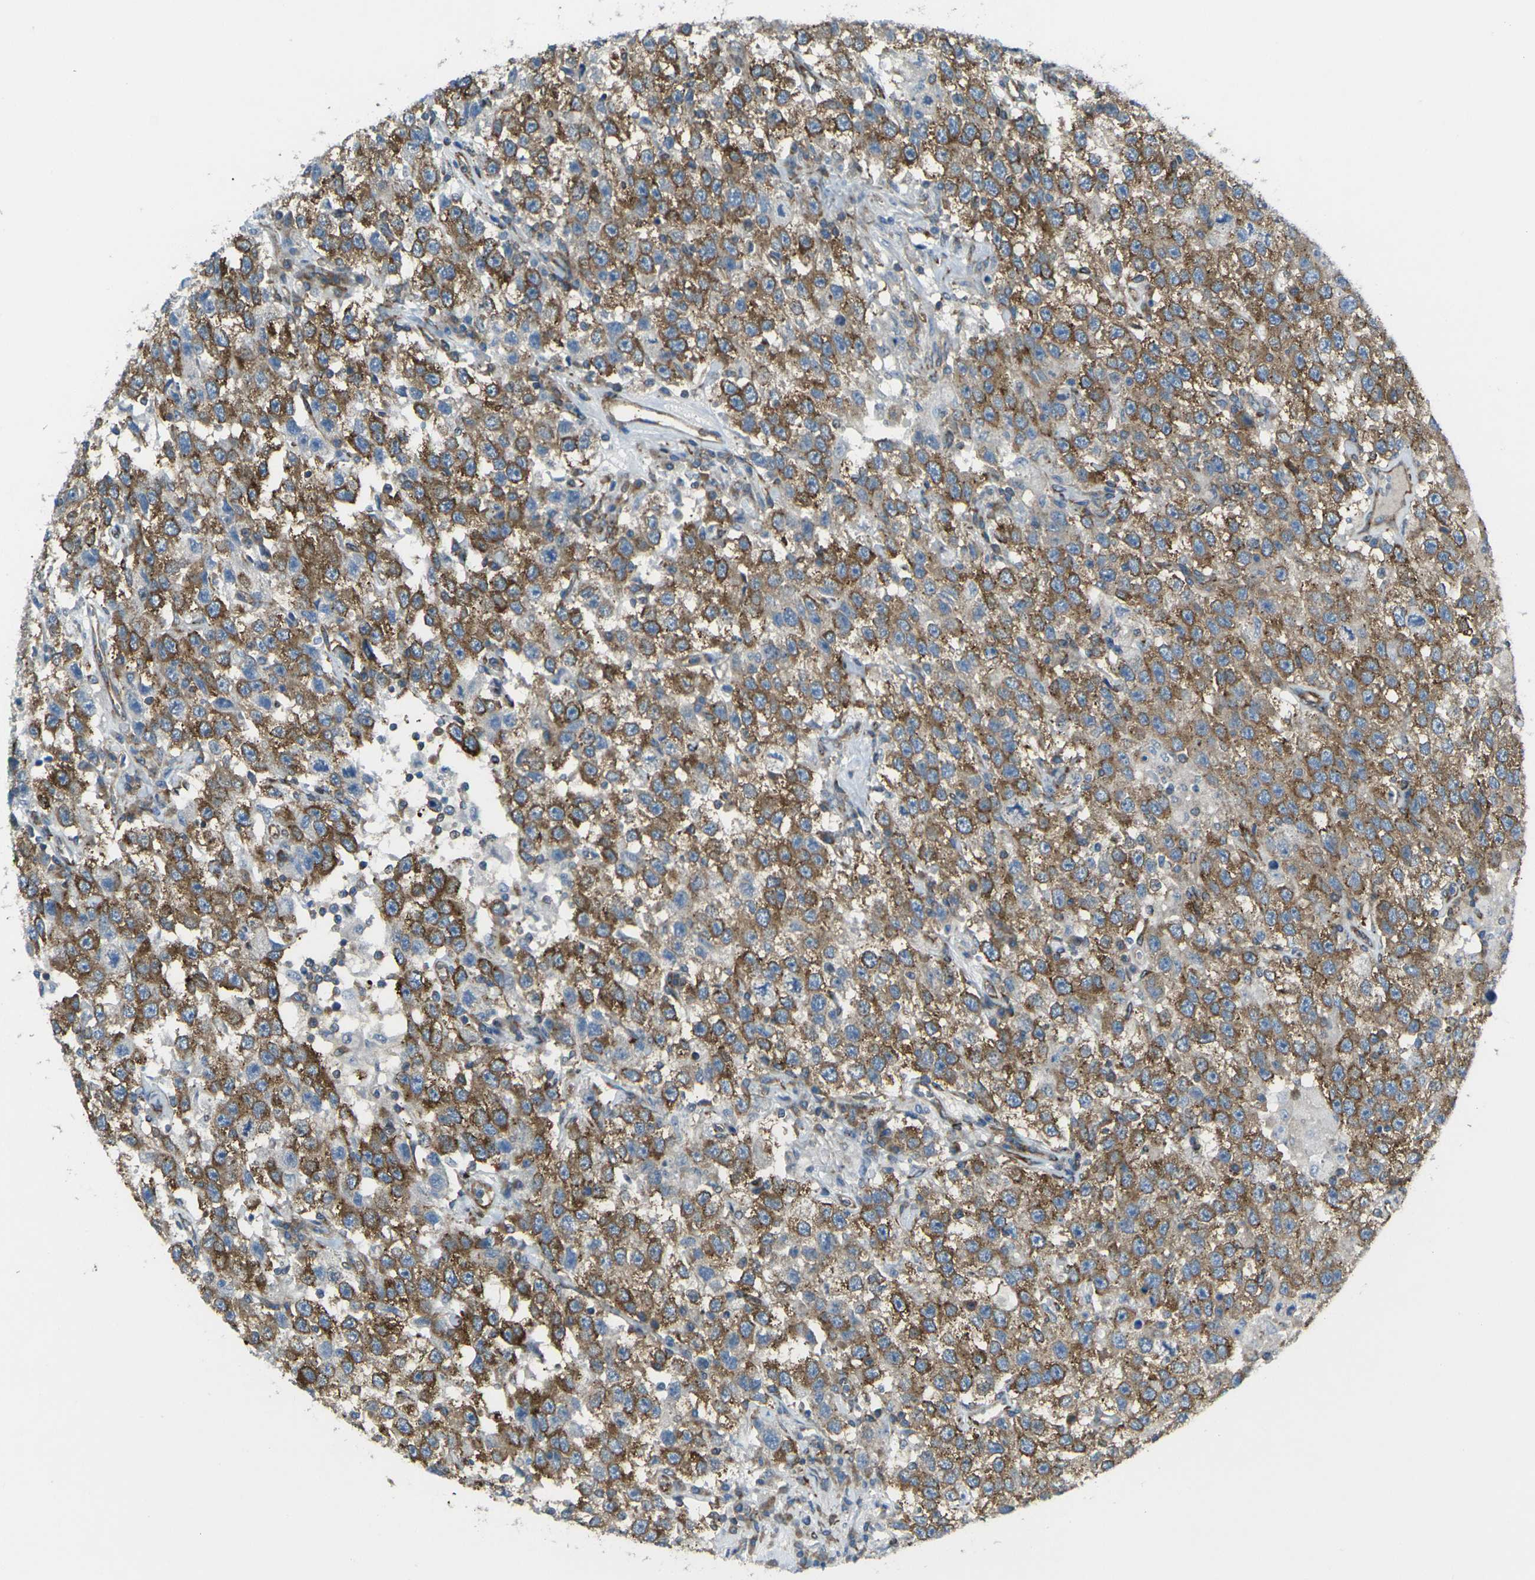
{"staining": {"intensity": "moderate", "quantity": ">75%", "location": "cytoplasmic/membranous"}, "tissue": "testis cancer", "cell_type": "Tumor cells", "image_type": "cancer", "snomed": [{"axis": "morphology", "description": "Seminoma, NOS"}, {"axis": "topography", "description": "Testis"}], "caption": "Immunohistochemistry (DAB (3,3'-diaminobenzidine)) staining of seminoma (testis) exhibits moderate cytoplasmic/membranous protein staining in about >75% of tumor cells.", "gene": "CELSR2", "patient": {"sex": "male", "age": 41}}